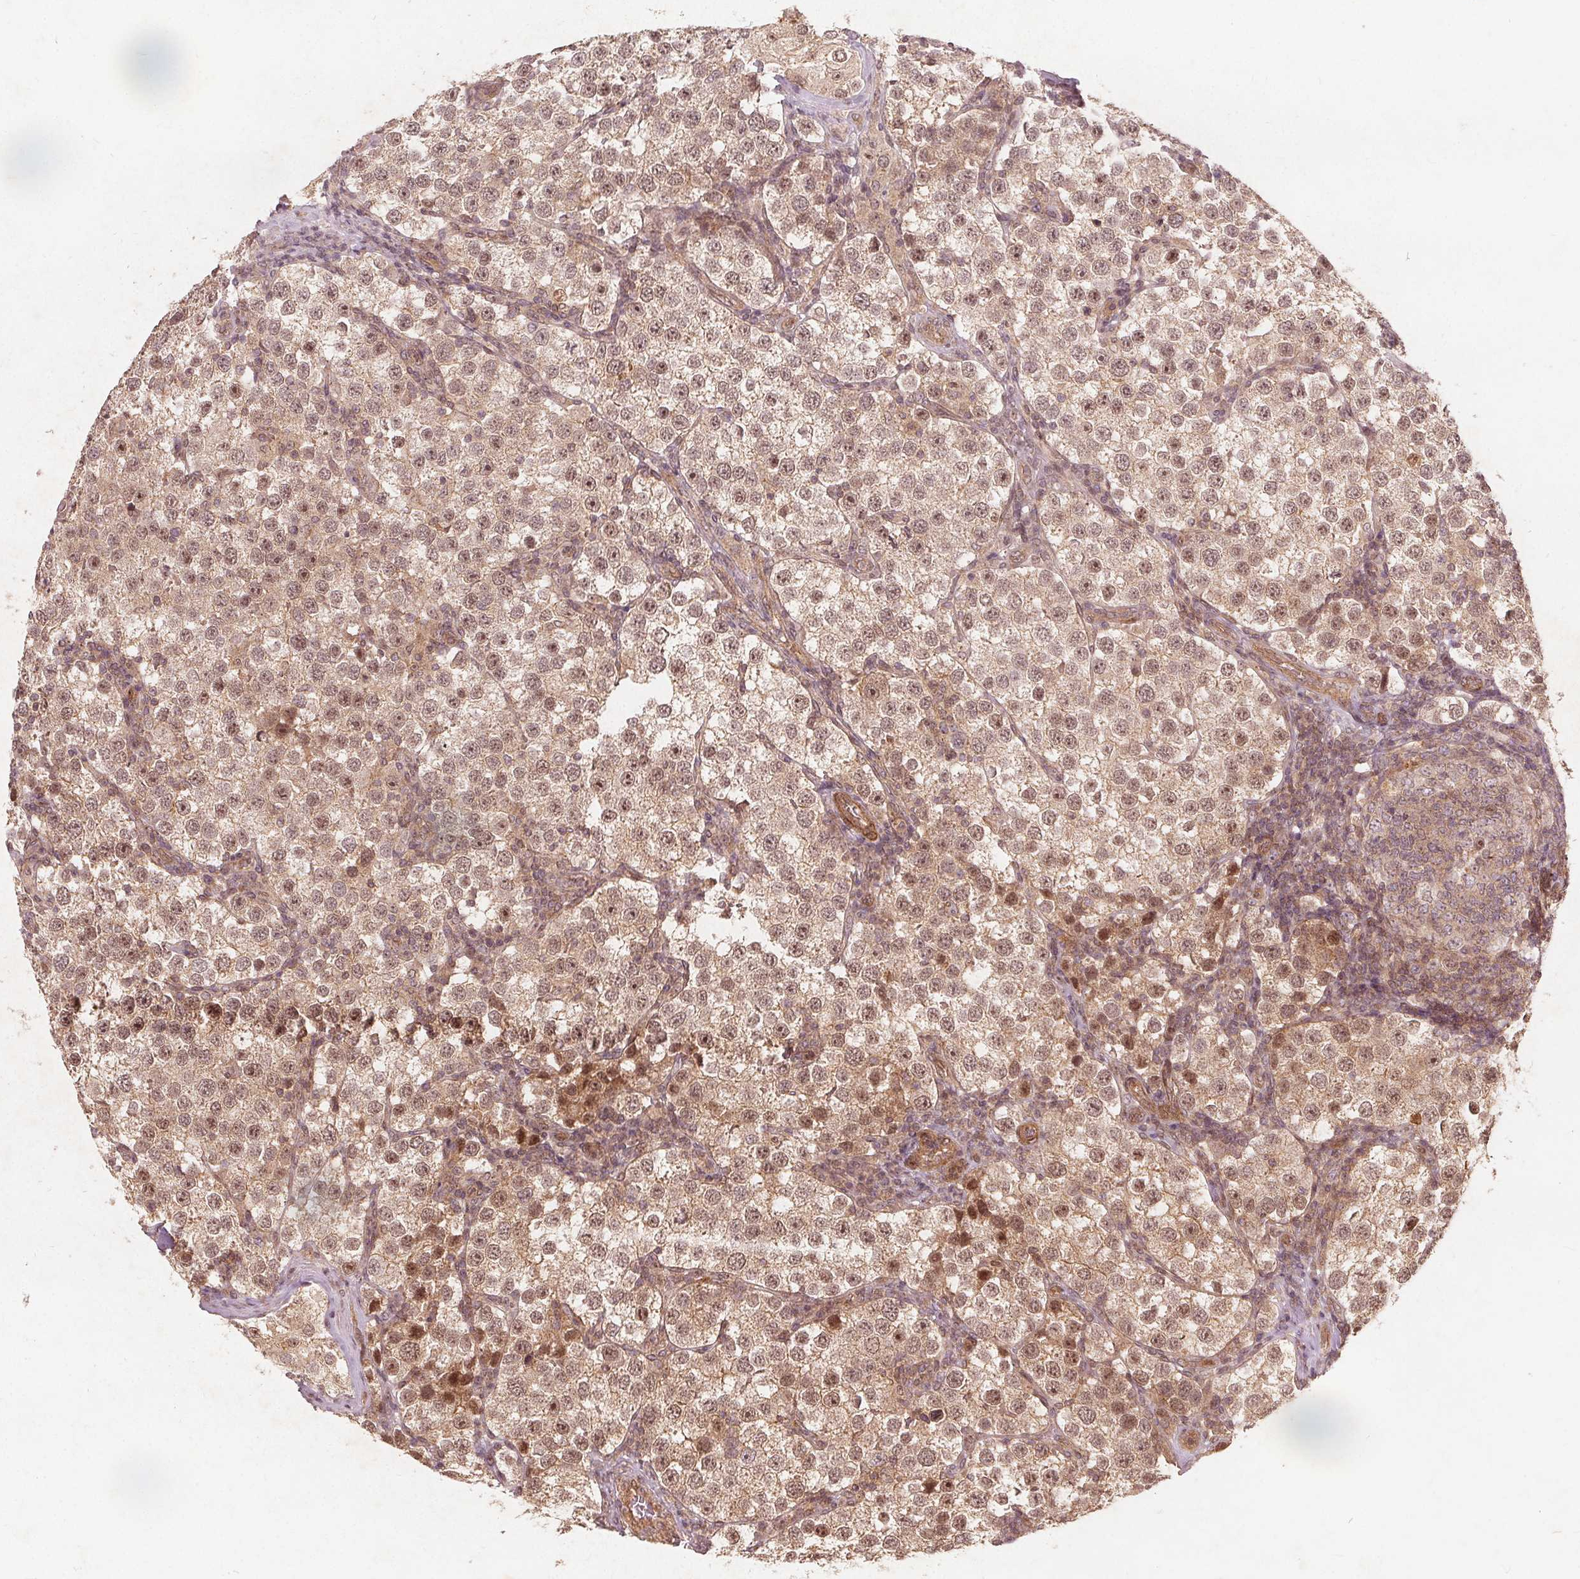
{"staining": {"intensity": "moderate", "quantity": ">75%", "location": "cytoplasmic/membranous,nuclear"}, "tissue": "testis cancer", "cell_type": "Tumor cells", "image_type": "cancer", "snomed": [{"axis": "morphology", "description": "Seminoma, NOS"}, {"axis": "topography", "description": "Testis"}], "caption": "A histopathology image of human testis cancer stained for a protein demonstrates moderate cytoplasmic/membranous and nuclear brown staining in tumor cells.", "gene": "PPP1CB", "patient": {"sex": "male", "age": 37}}